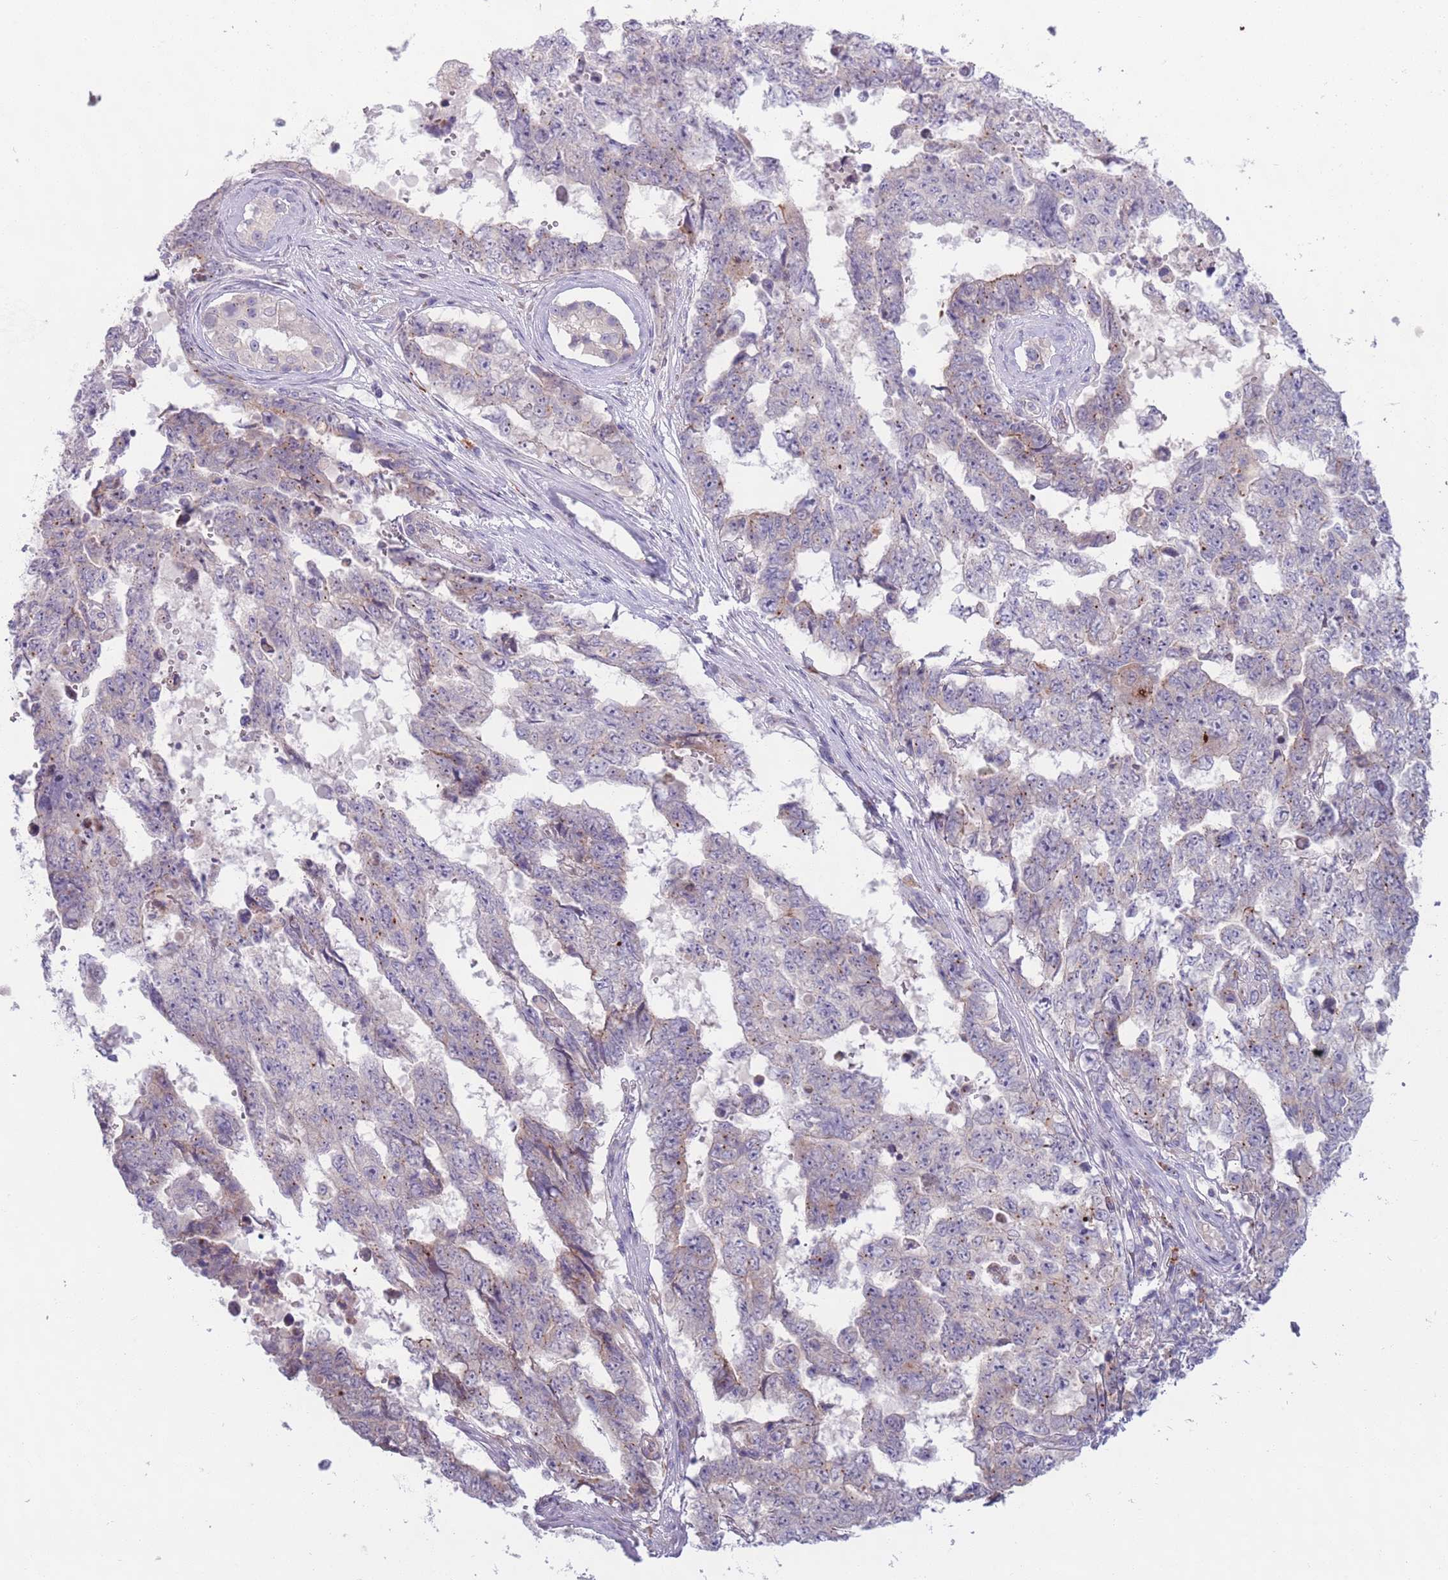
{"staining": {"intensity": "weak", "quantity": "<25%", "location": "cytoplasmic/membranous"}, "tissue": "testis cancer", "cell_type": "Tumor cells", "image_type": "cancer", "snomed": [{"axis": "morphology", "description": "Normal tissue, NOS"}, {"axis": "morphology", "description": "Carcinoma, Embryonal, NOS"}, {"axis": "topography", "description": "Testis"}, {"axis": "topography", "description": "Epididymis"}], "caption": "High power microscopy image of an immunohistochemistry (IHC) micrograph of testis cancer, revealing no significant staining in tumor cells.", "gene": "LTB", "patient": {"sex": "male", "age": 25}}